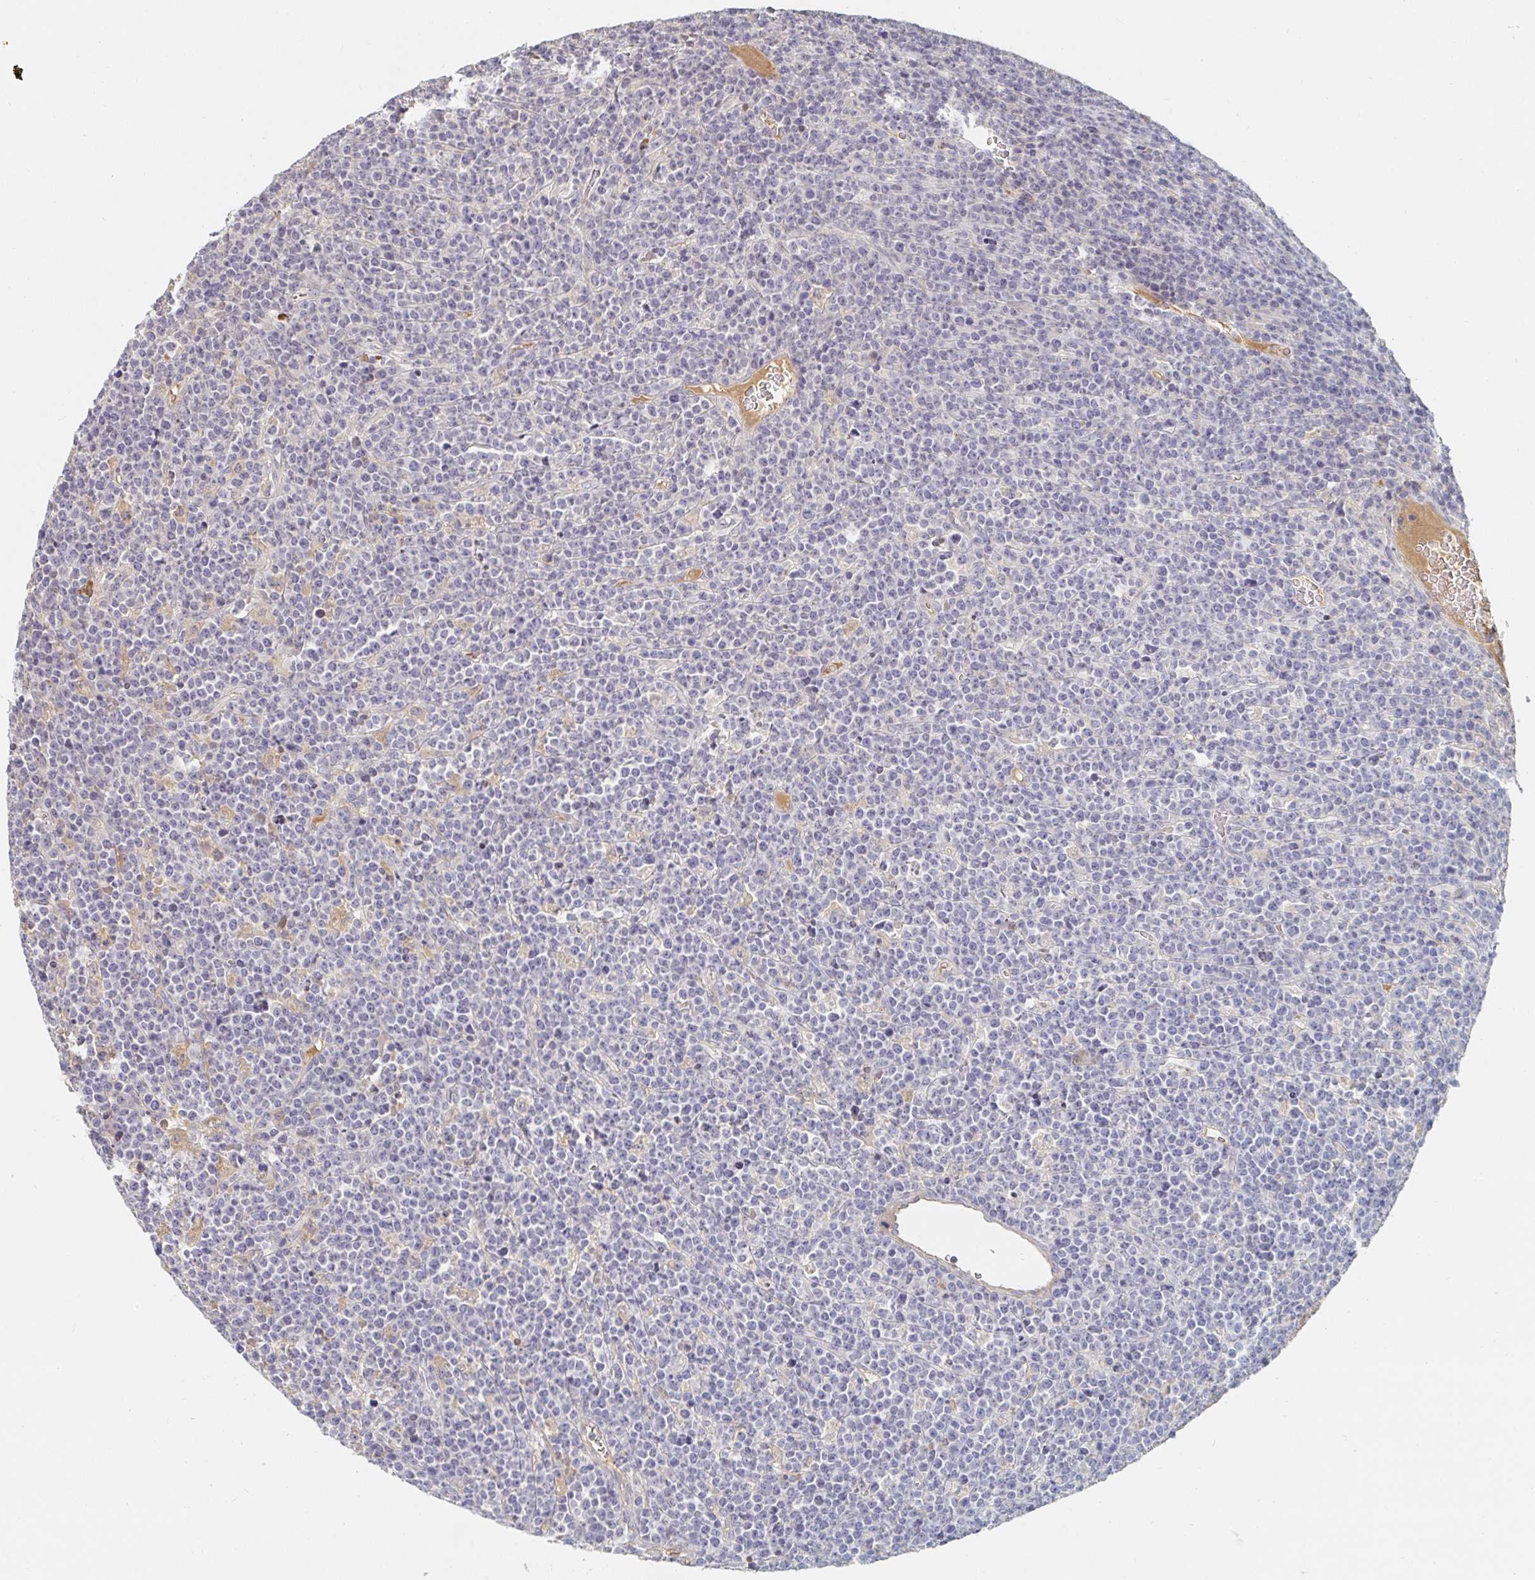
{"staining": {"intensity": "negative", "quantity": "none", "location": "none"}, "tissue": "lymphoma", "cell_type": "Tumor cells", "image_type": "cancer", "snomed": [{"axis": "morphology", "description": "Malignant lymphoma, non-Hodgkin's type, High grade"}, {"axis": "topography", "description": "Ovary"}], "caption": "Immunohistochemistry (IHC) image of lymphoma stained for a protein (brown), which reveals no staining in tumor cells.", "gene": "NME9", "patient": {"sex": "female", "age": 56}}